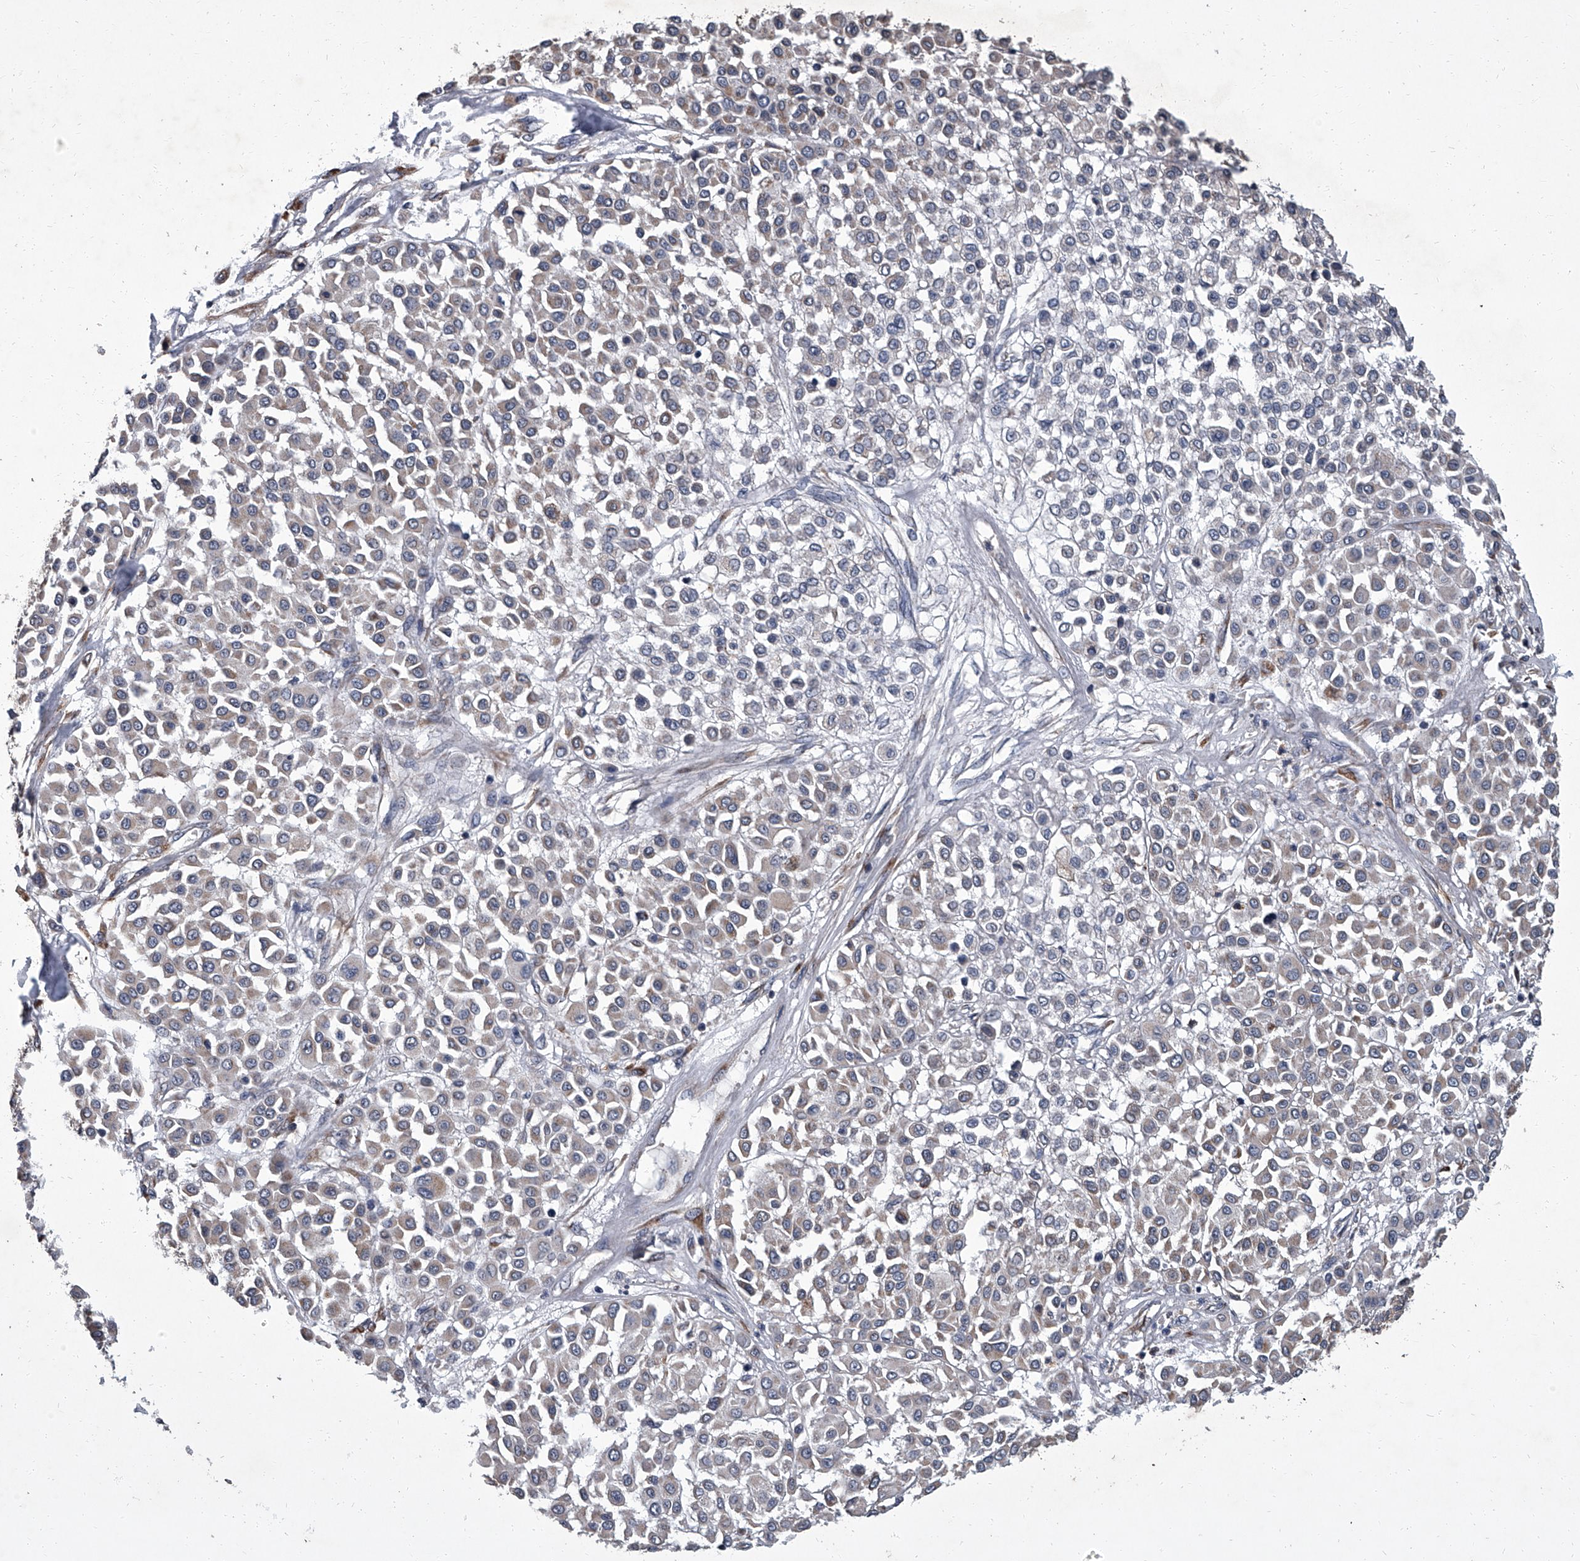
{"staining": {"intensity": "negative", "quantity": "none", "location": "none"}, "tissue": "melanoma", "cell_type": "Tumor cells", "image_type": "cancer", "snomed": [{"axis": "morphology", "description": "Malignant melanoma, Metastatic site"}, {"axis": "topography", "description": "Soft tissue"}], "caption": "Tumor cells are negative for protein expression in human malignant melanoma (metastatic site).", "gene": "SIRT4", "patient": {"sex": "male", "age": 41}}